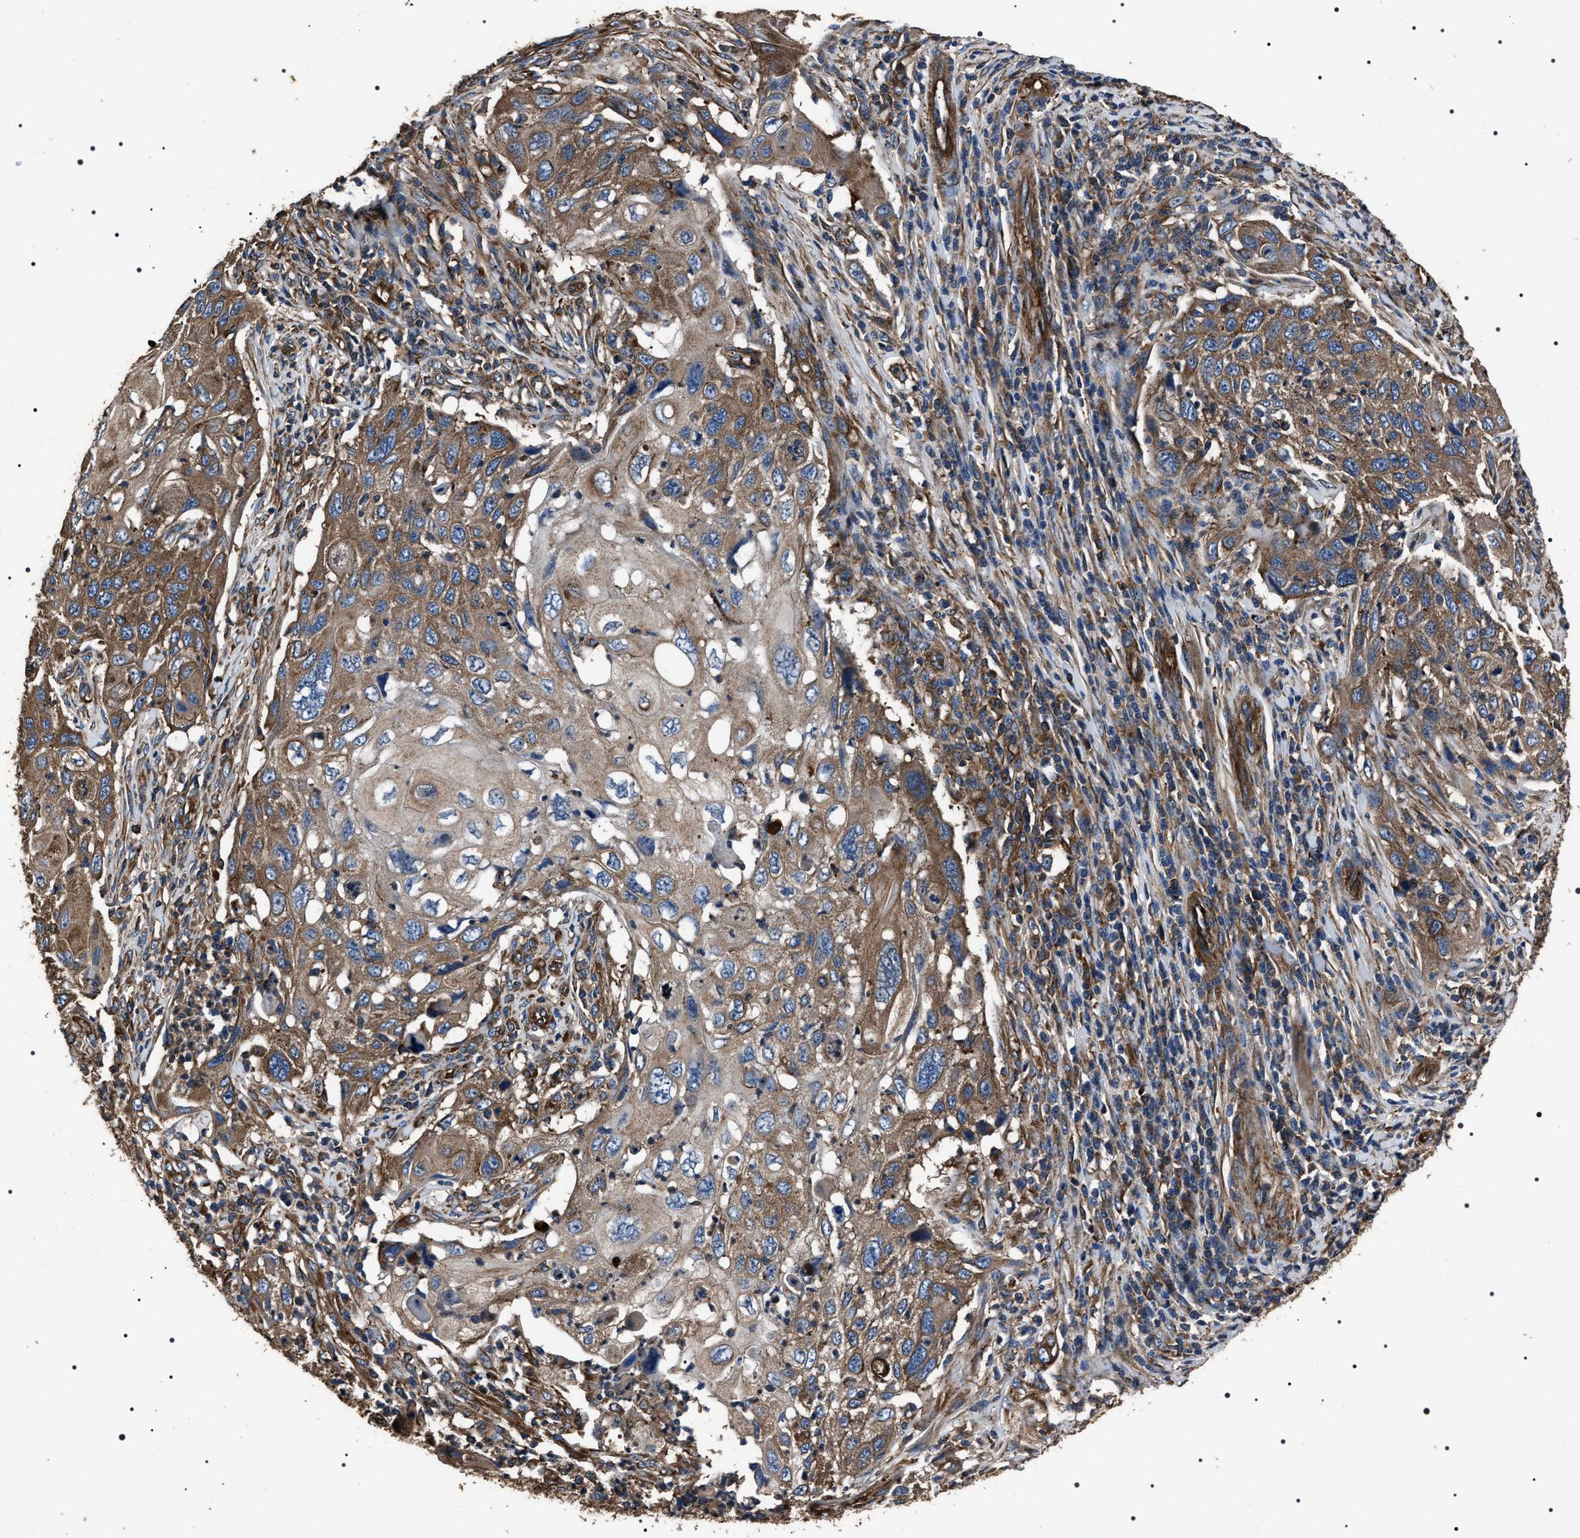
{"staining": {"intensity": "moderate", "quantity": ">75%", "location": "cytoplasmic/membranous"}, "tissue": "cervical cancer", "cell_type": "Tumor cells", "image_type": "cancer", "snomed": [{"axis": "morphology", "description": "Squamous cell carcinoma, NOS"}, {"axis": "topography", "description": "Cervix"}], "caption": "Protein staining exhibits moderate cytoplasmic/membranous positivity in approximately >75% of tumor cells in cervical cancer (squamous cell carcinoma).", "gene": "HSCB", "patient": {"sex": "female", "age": 70}}